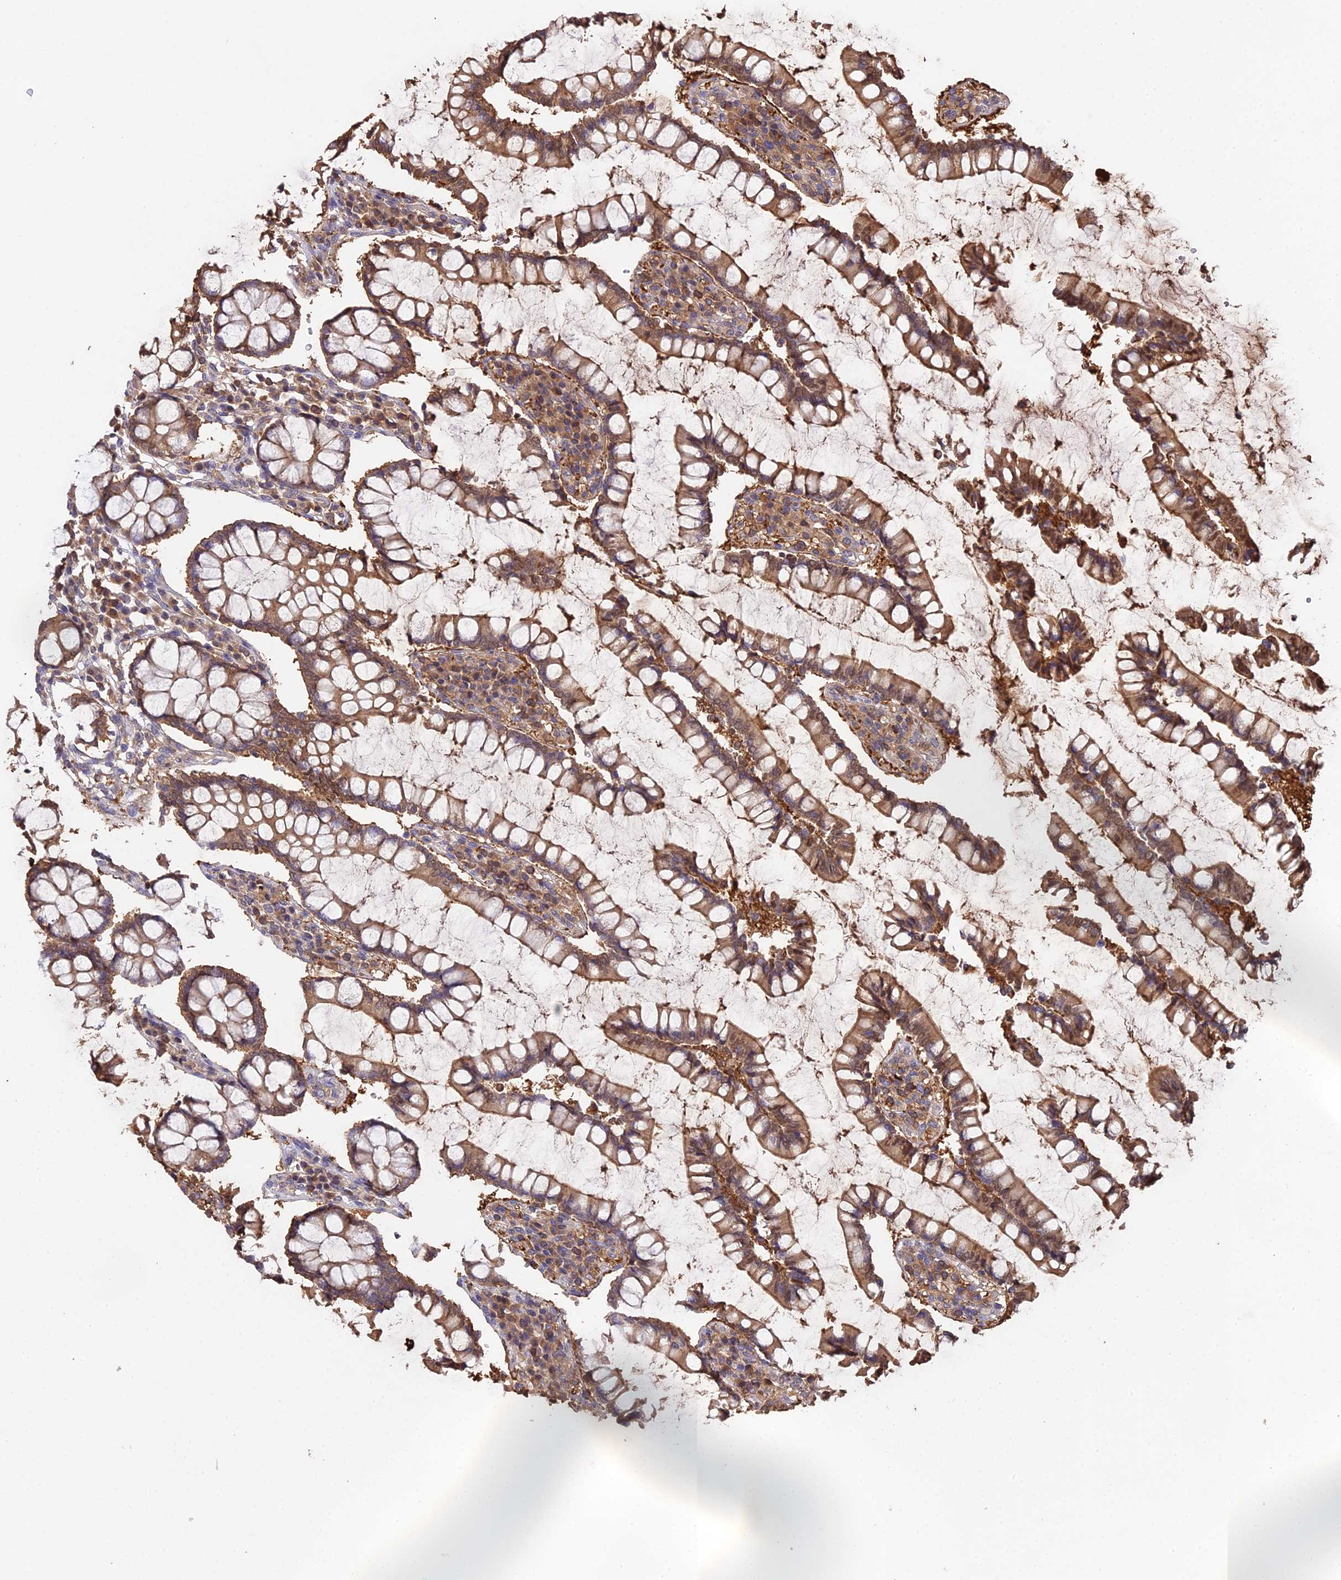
{"staining": {"intensity": "moderate", "quantity": ">75%", "location": "cytoplasmic/membranous"}, "tissue": "colon", "cell_type": "Endothelial cells", "image_type": "normal", "snomed": [{"axis": "morphology", "description": "Normal tissue, NOS"}, {"axis": "topography", "description": "Colon"}], "caption": "Immunohistochemistry histopathology image of unremarkable colon stained for a protein (brown), which reveals medium levels of moderate cytoplasmic/membranous positivity in approximately >75% of endothelial cells.", "gene": "FBP1", "patient": {"sex": "female", "age": 79}}